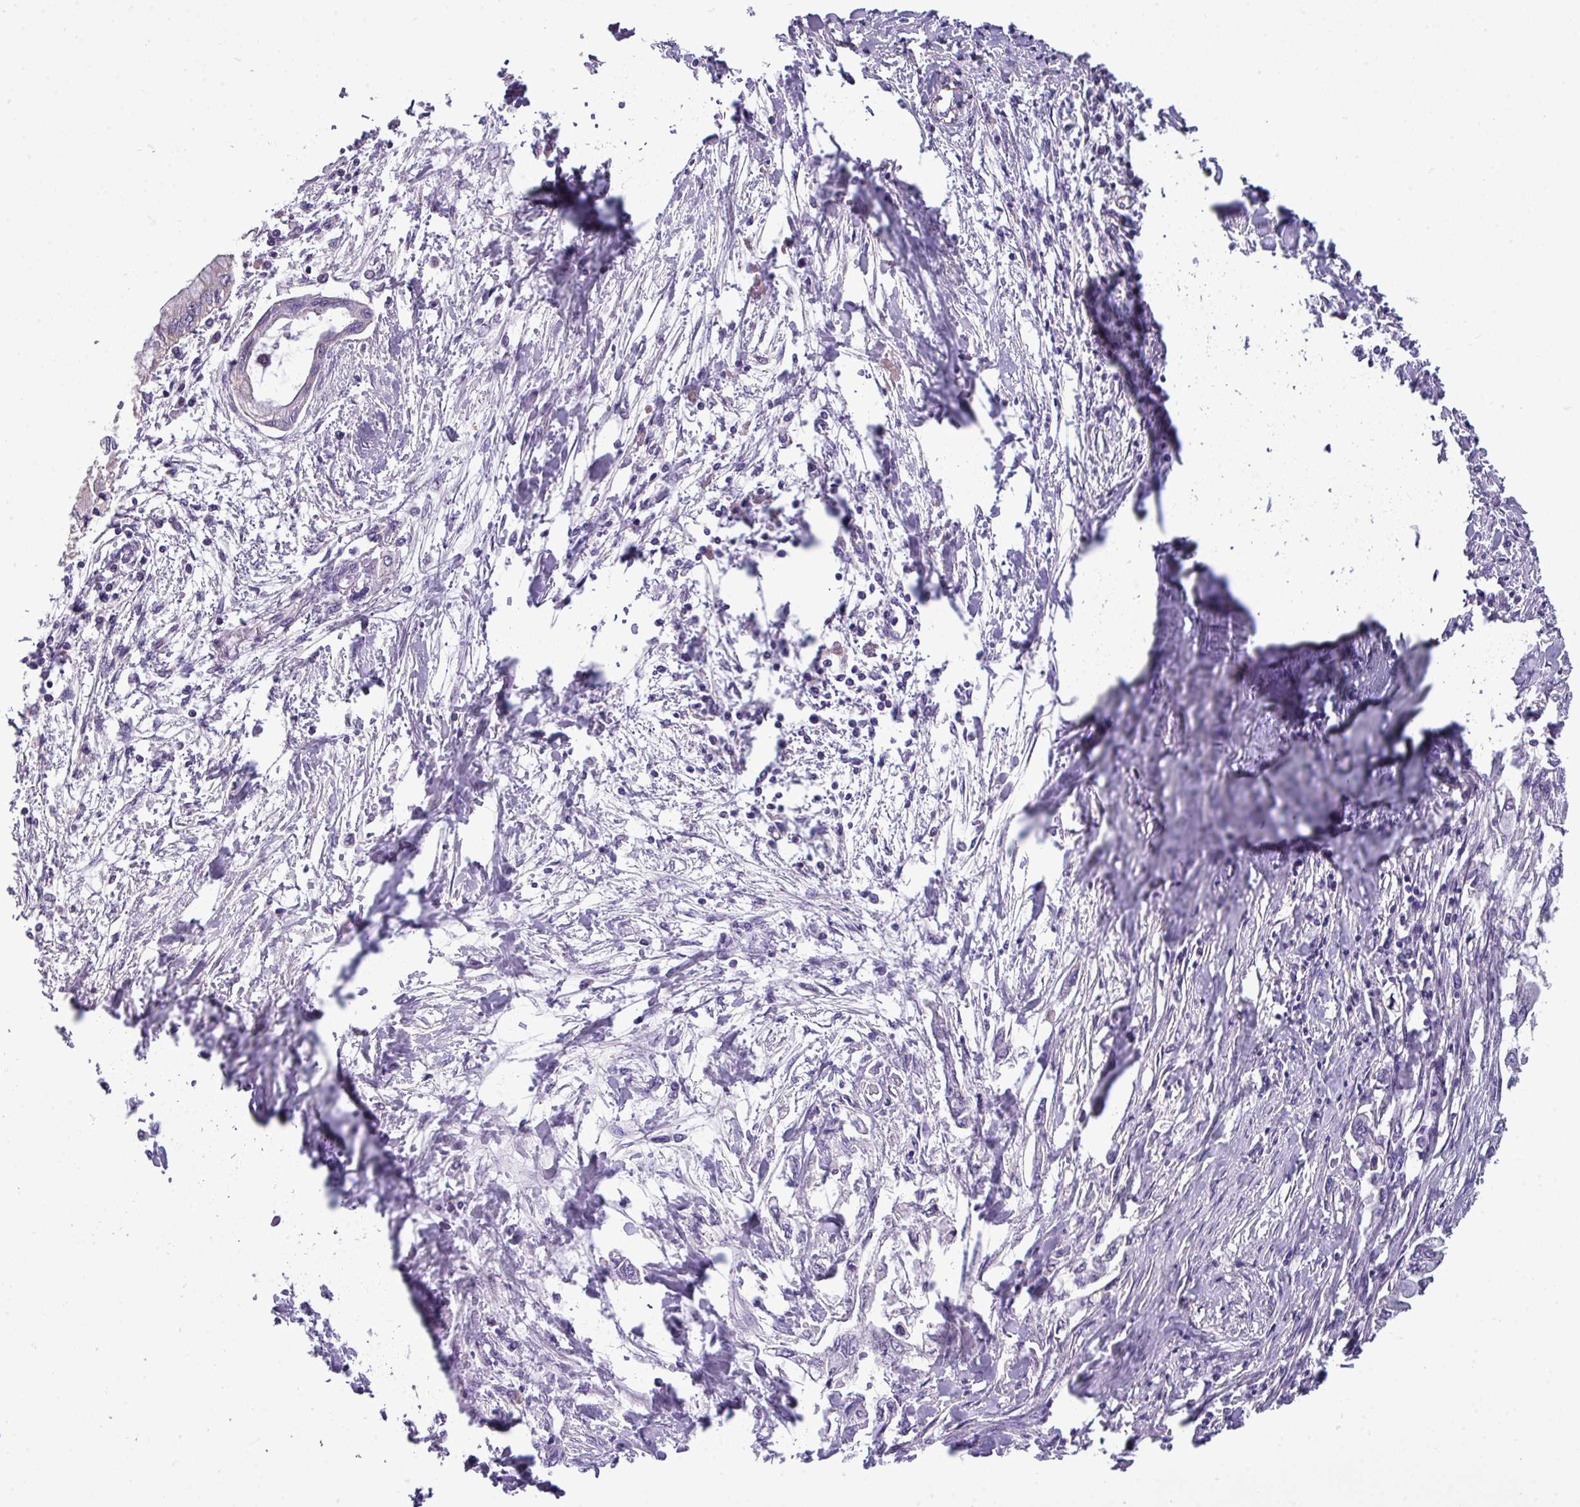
{"staining": {"intensity": "negative", "quantity": "none", "location": "none"}, "tissue": "pancreatic cancer", "cell_type": "Tumor cells", "image_type": "cancer", "snomed": [{"axis": "morphology", "description": "Adenocarcinoma, NOS"}, {"axis": "topography", "description": "Pancreas"}], "caption": "Protein analysis of pancreatic adenocarcinoma displays no significant staining in tumor cells.", "gene": "DNAAF9", "patient": {"sex": "male", "age": 48}}